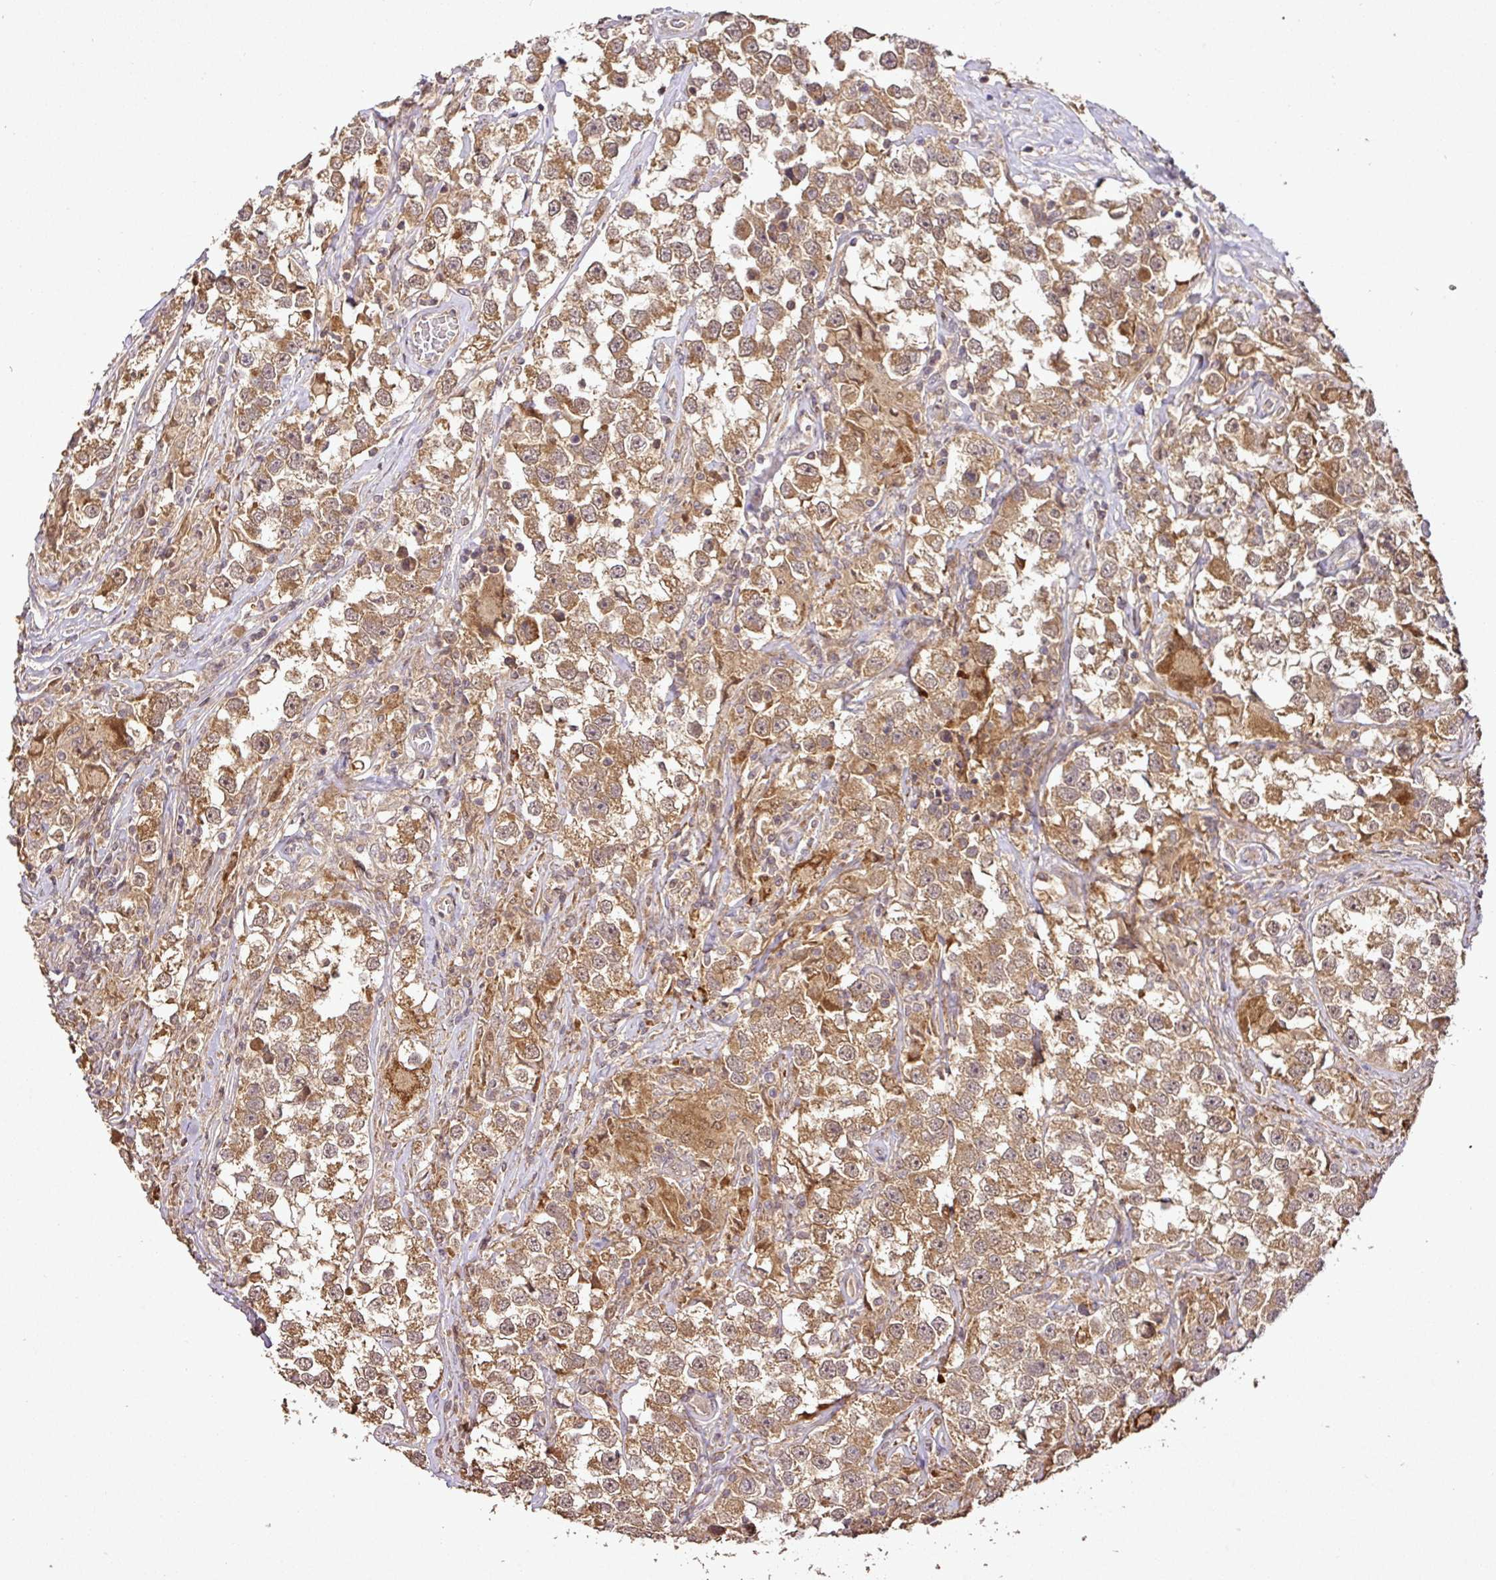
{"staining": {"intensity": "moderate", "quantity": ">75%", "location": "cytoplasmic/membranous,nuclear"}, "tissue": "testis cancer", "cell_type": "Tumor cells", "image_type": "cancer", "snomed": [{"axis": "morphology", "description": "Seminoma, NOS"}, {"axis": "topography", "description": "Testis"}], "caption": "Human seminoma (testis) stained for a protein (brown) demonstrates moderate cytoplasmic/membranous and nuclear positive positivity in approximately >75% of tumor cells.", "gene": "FAIM", "patient": {"sex": "male", "age": 46}}